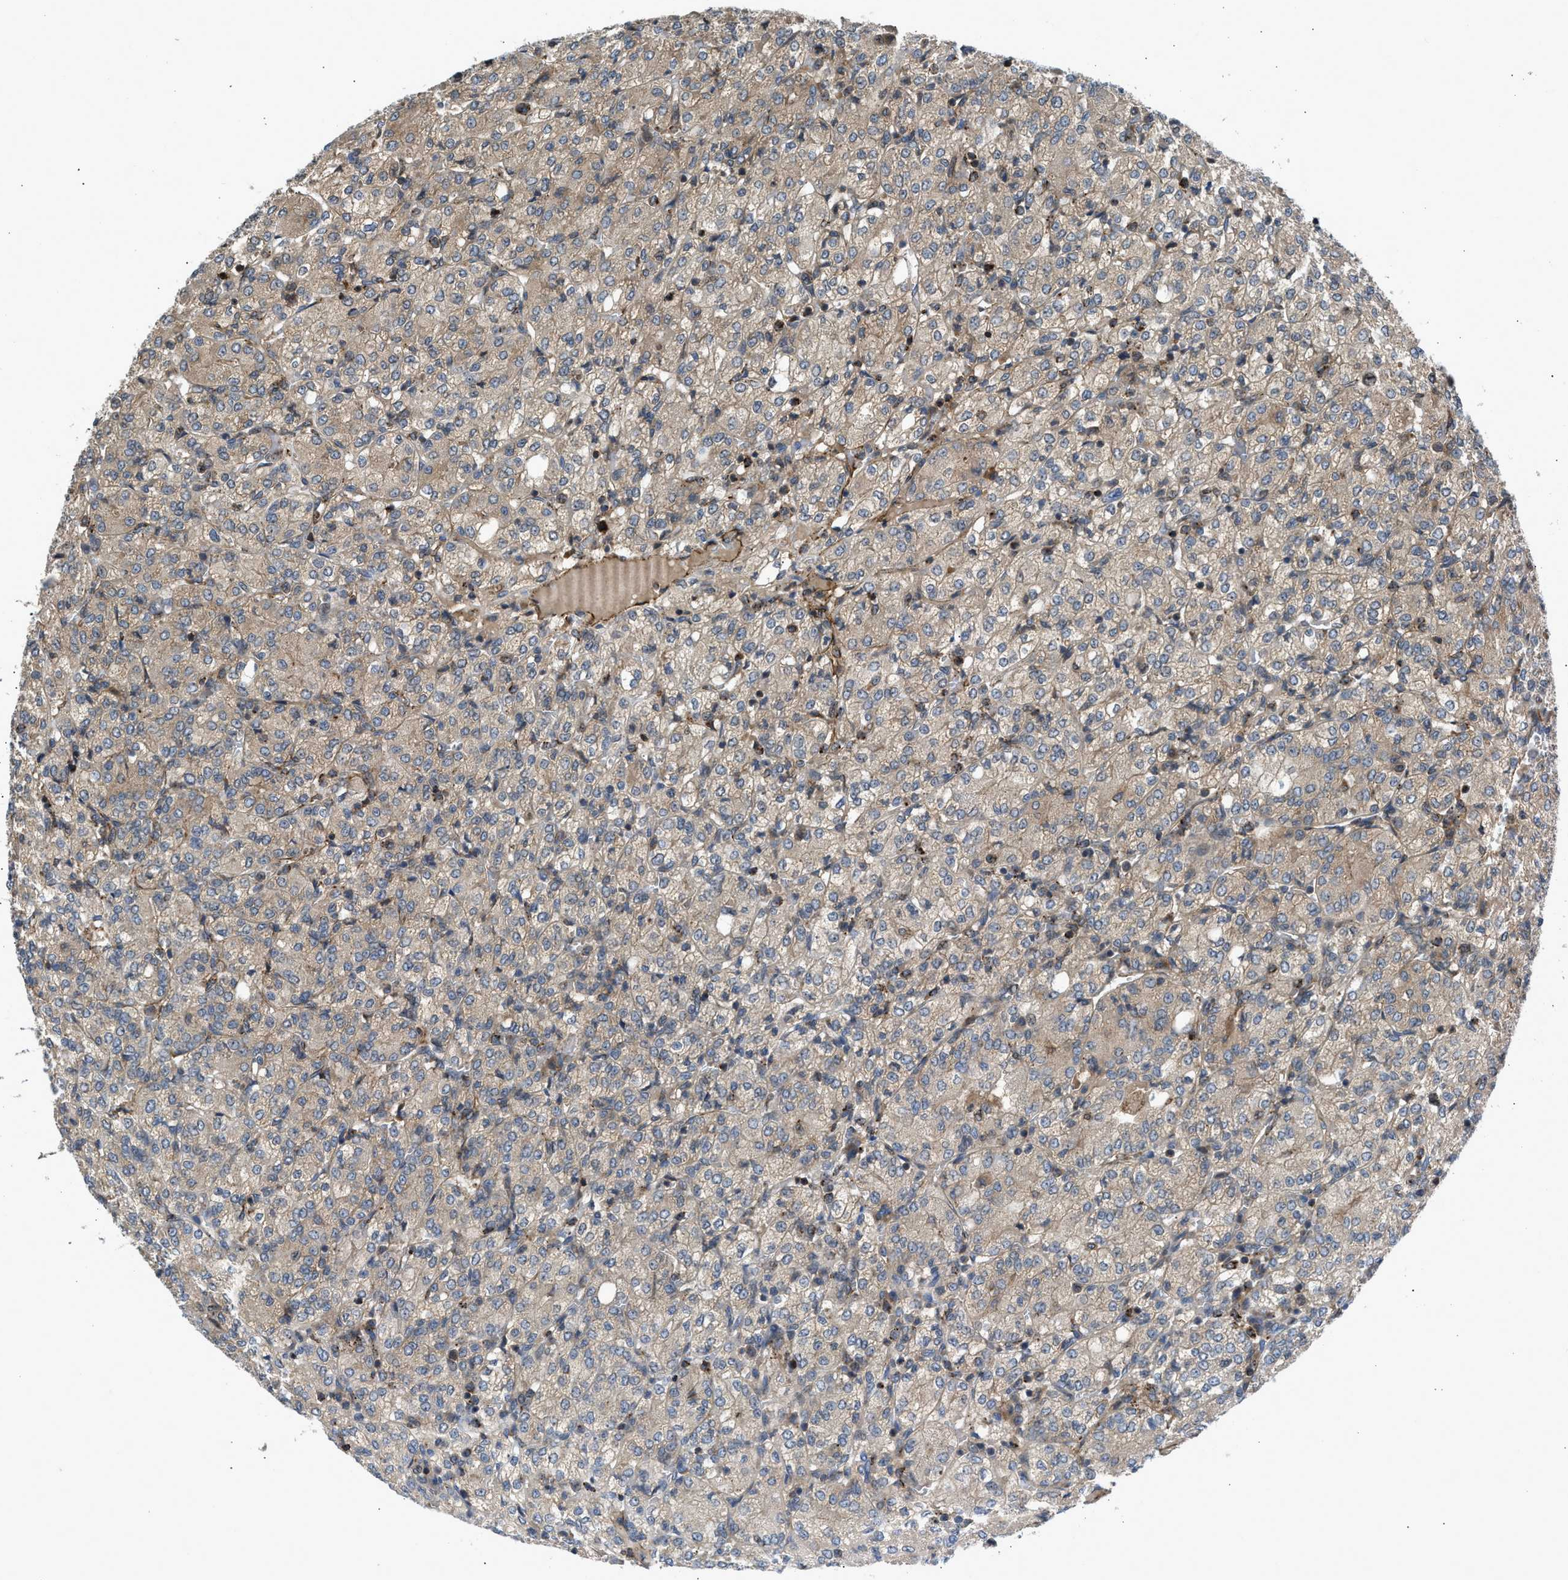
{"staining": {"intensity": "weak", "quantity": "25%-75%", "location": "cytoplasmic/membranous"}, "tissue": "renal cancer", "cell_type": "Tumor cells", "image_type": "cancer", "snomed": [{"axis": "morphology", "description": "Adenocarcinoma, NOS"}, {"axis": "topography", "description": "Kidney"}], "caption": "A brown stain labels weak cytoplasmic/membranous positivity of a protein in renal adenocarcinoma tumor cells.", "gene": "GPATCH2L", "patient": {"sex": "male", "age": 77}}